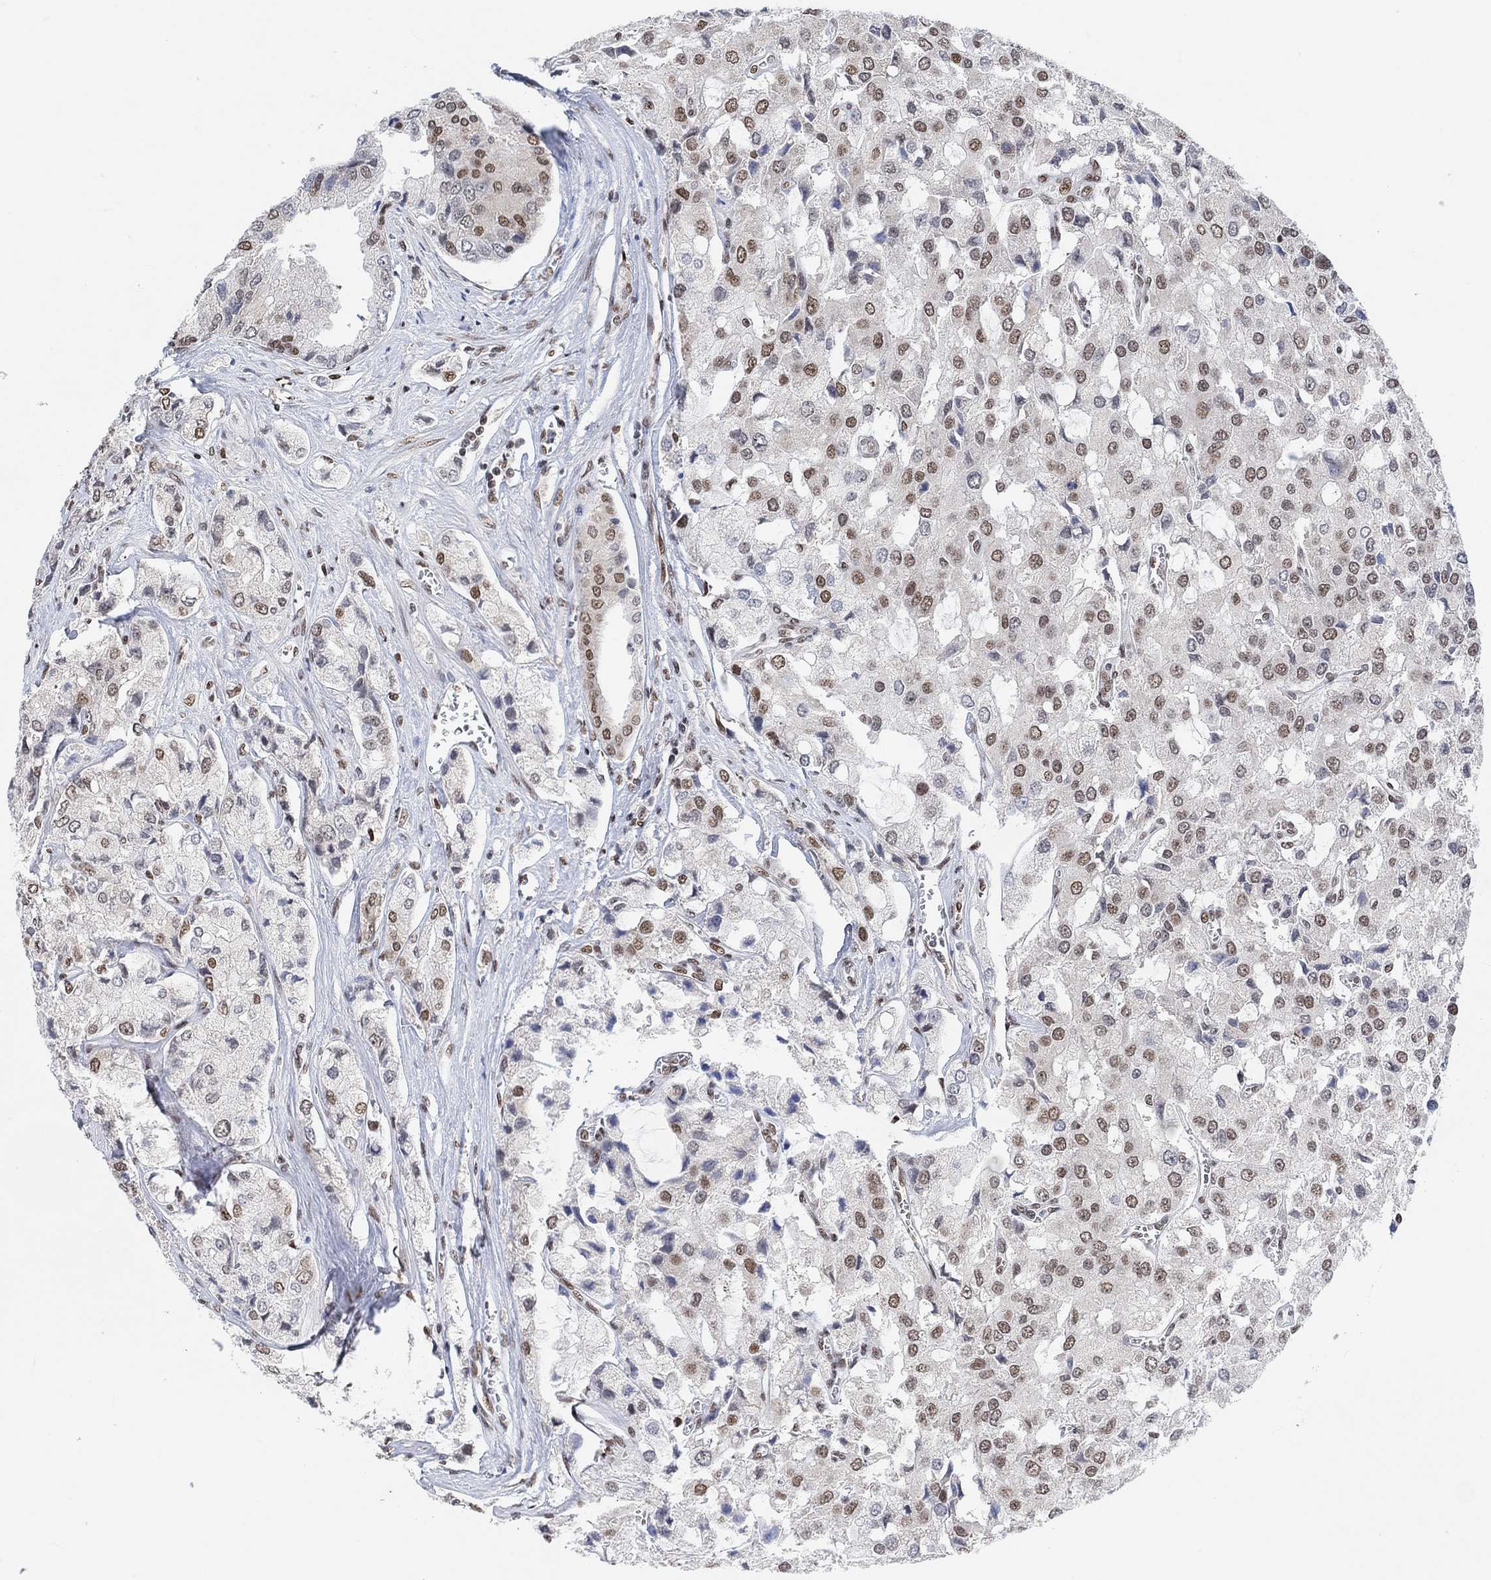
{"staining": {"intensity": "moderate", "quantity": "<25%", "location": "nuclear"}, "tissue": "prostate cancer", "cell_type": "Tumor cells", "image_type": "cancer", "snomed": [{"axis": "morphology", "description": "Adenocarcinoma, NOS"}, {"axis": "topography", "description": "Prostate and seminal vesicle, NOS"}, {"axis": "topography", "description": "Prostate"}], "caption": "About <25% of tumor cells in human prostate cancer (adenocarcinoma) demonstrate moderate nuclear protein staining as visualized by brown immunohistochemical staining.", "gene": "USP39", "patient": {"sex": "male", "age": 67}}